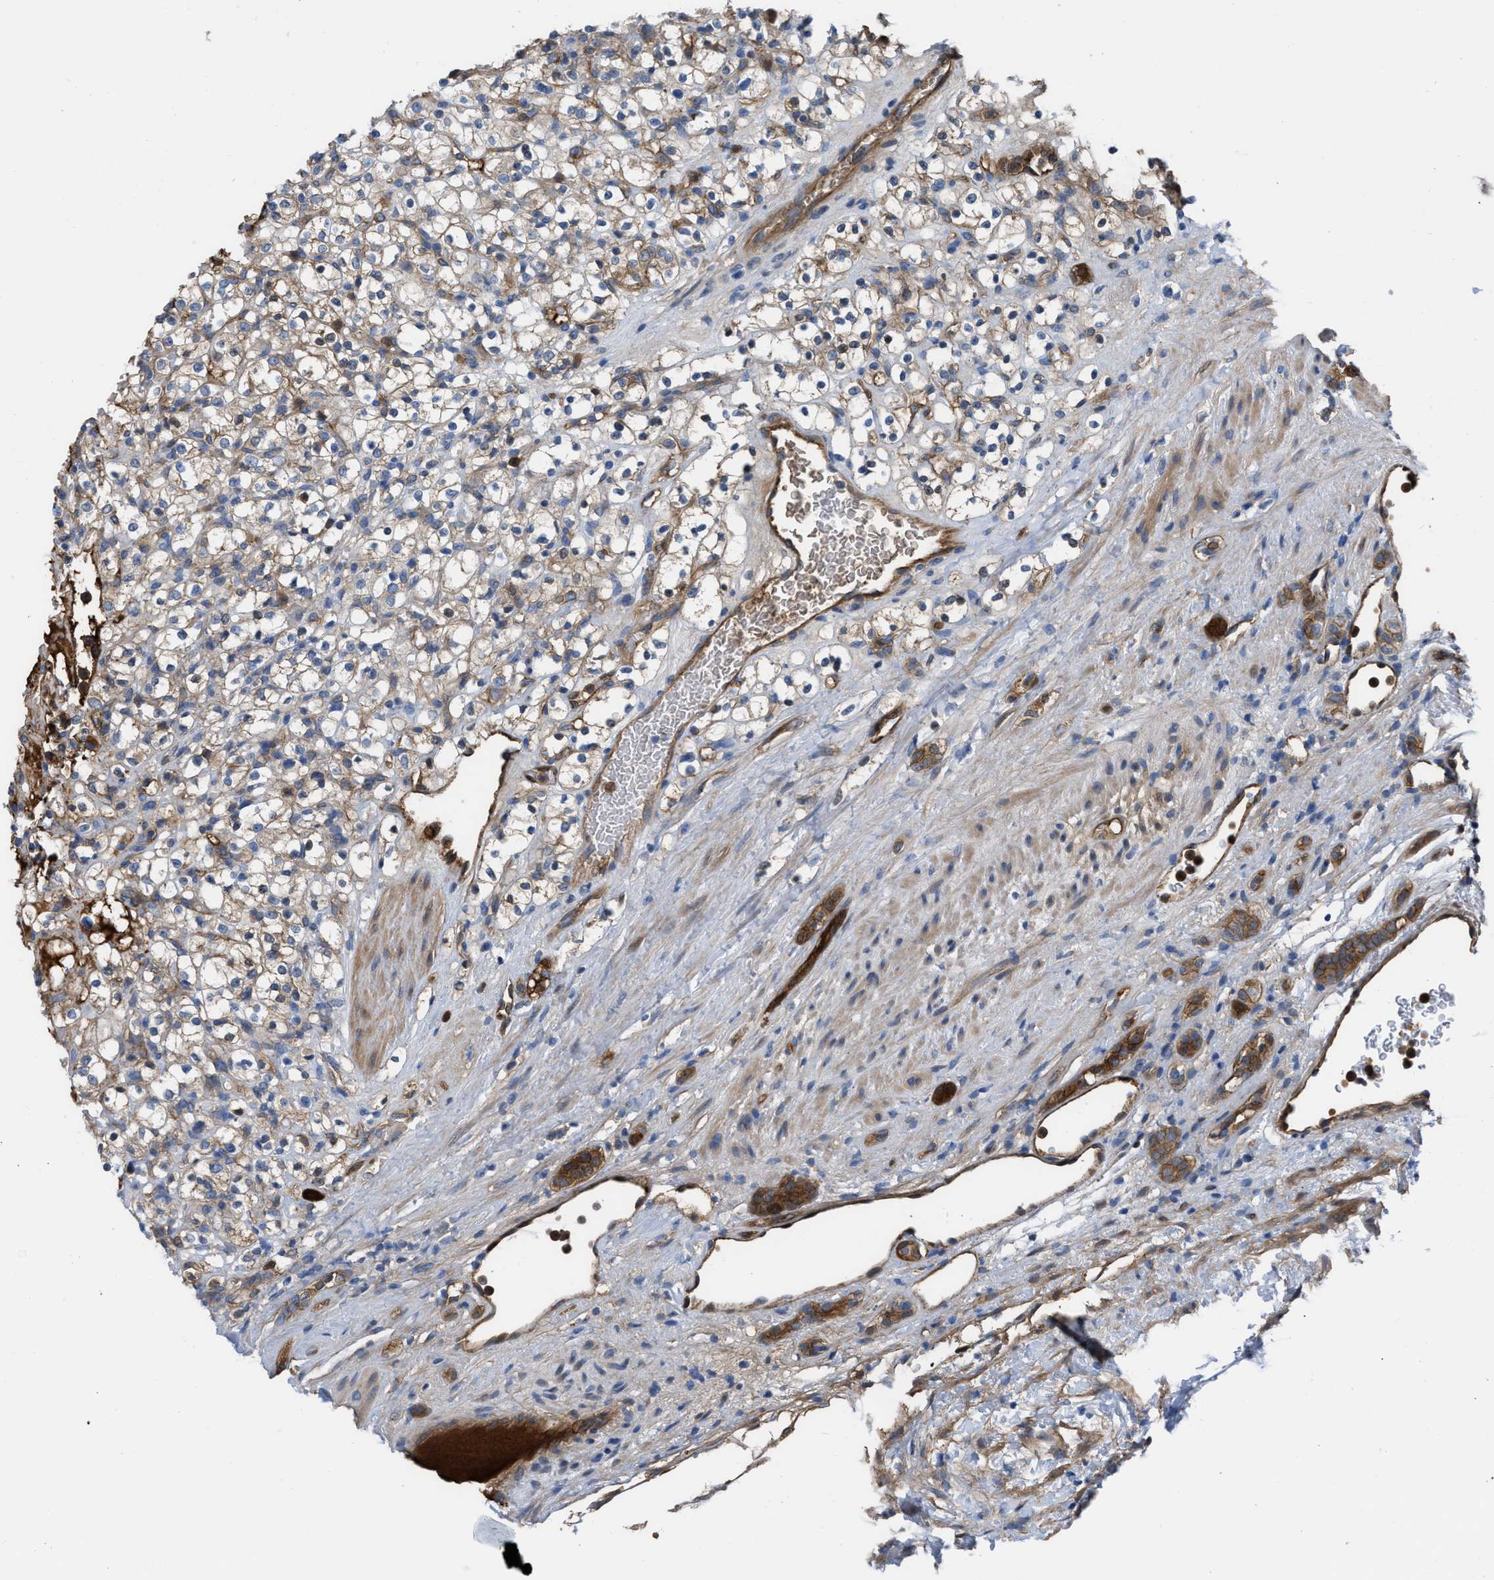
{"staining": {"intensity": "weak", "quantity": "25%-75%", "location": "cytoplasmic/membranous"}, "tissue": "renal cancer", "cell_type": "Tumor cells", "image_type": "cancer", "snomed": [{"axis": "morphology", "description": "Normal tissue, NOS"}, {"axis": "morphology", "description": "Adenocarcinoma, NOS"}, {"axis": "topography", "description": "Kidney"}], "caption": "Protein analysis of renal cancer (adenocarcinoma) tissue shows weak cytoplasmic/membranous expression in approximately 25%-75% of tumor cells.", "gene": "TRIOBP", "patient": {"sex": "female", "age": 72}}